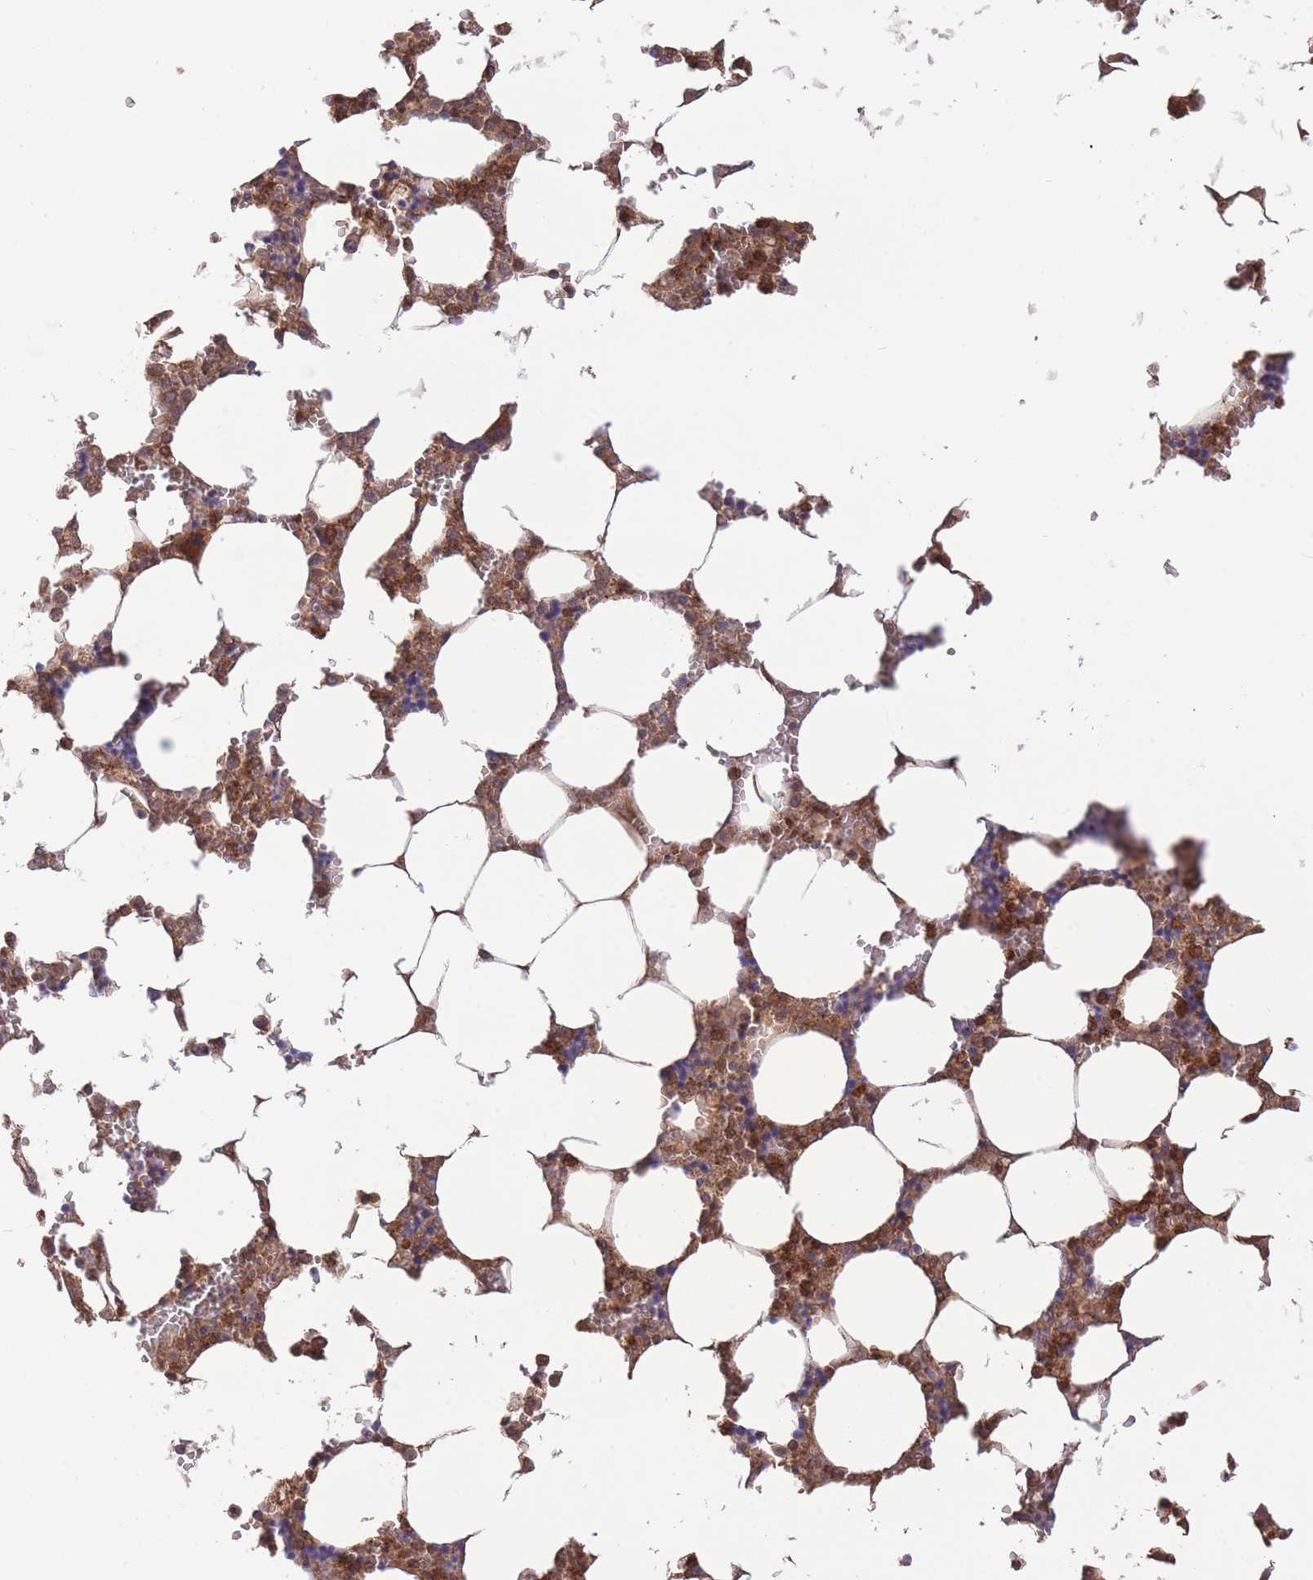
{"staining": {"intensity": "moderate", "quantity": "25%-75%", "location": "cytoplasmic/membranous"}, "tissue": "bone marrow", "cell_type": "Hematopoietic cells", "image_type": "normal", "snomed": [{"axis": "morphology", "description": "Normal tissue, NOS"}, {"axis": "topography", "description": "Bone marrow"}], "caption": "A brown stain shows moderate cytoplasmic/membranous expression of a protein in hematopoietic cells of unremarkable bone marrow. (DAB = brown stain, brightfield microscopy at high magnification).", "gene": "ZNF304", "patient": {"sex": "male", "age": 64}}